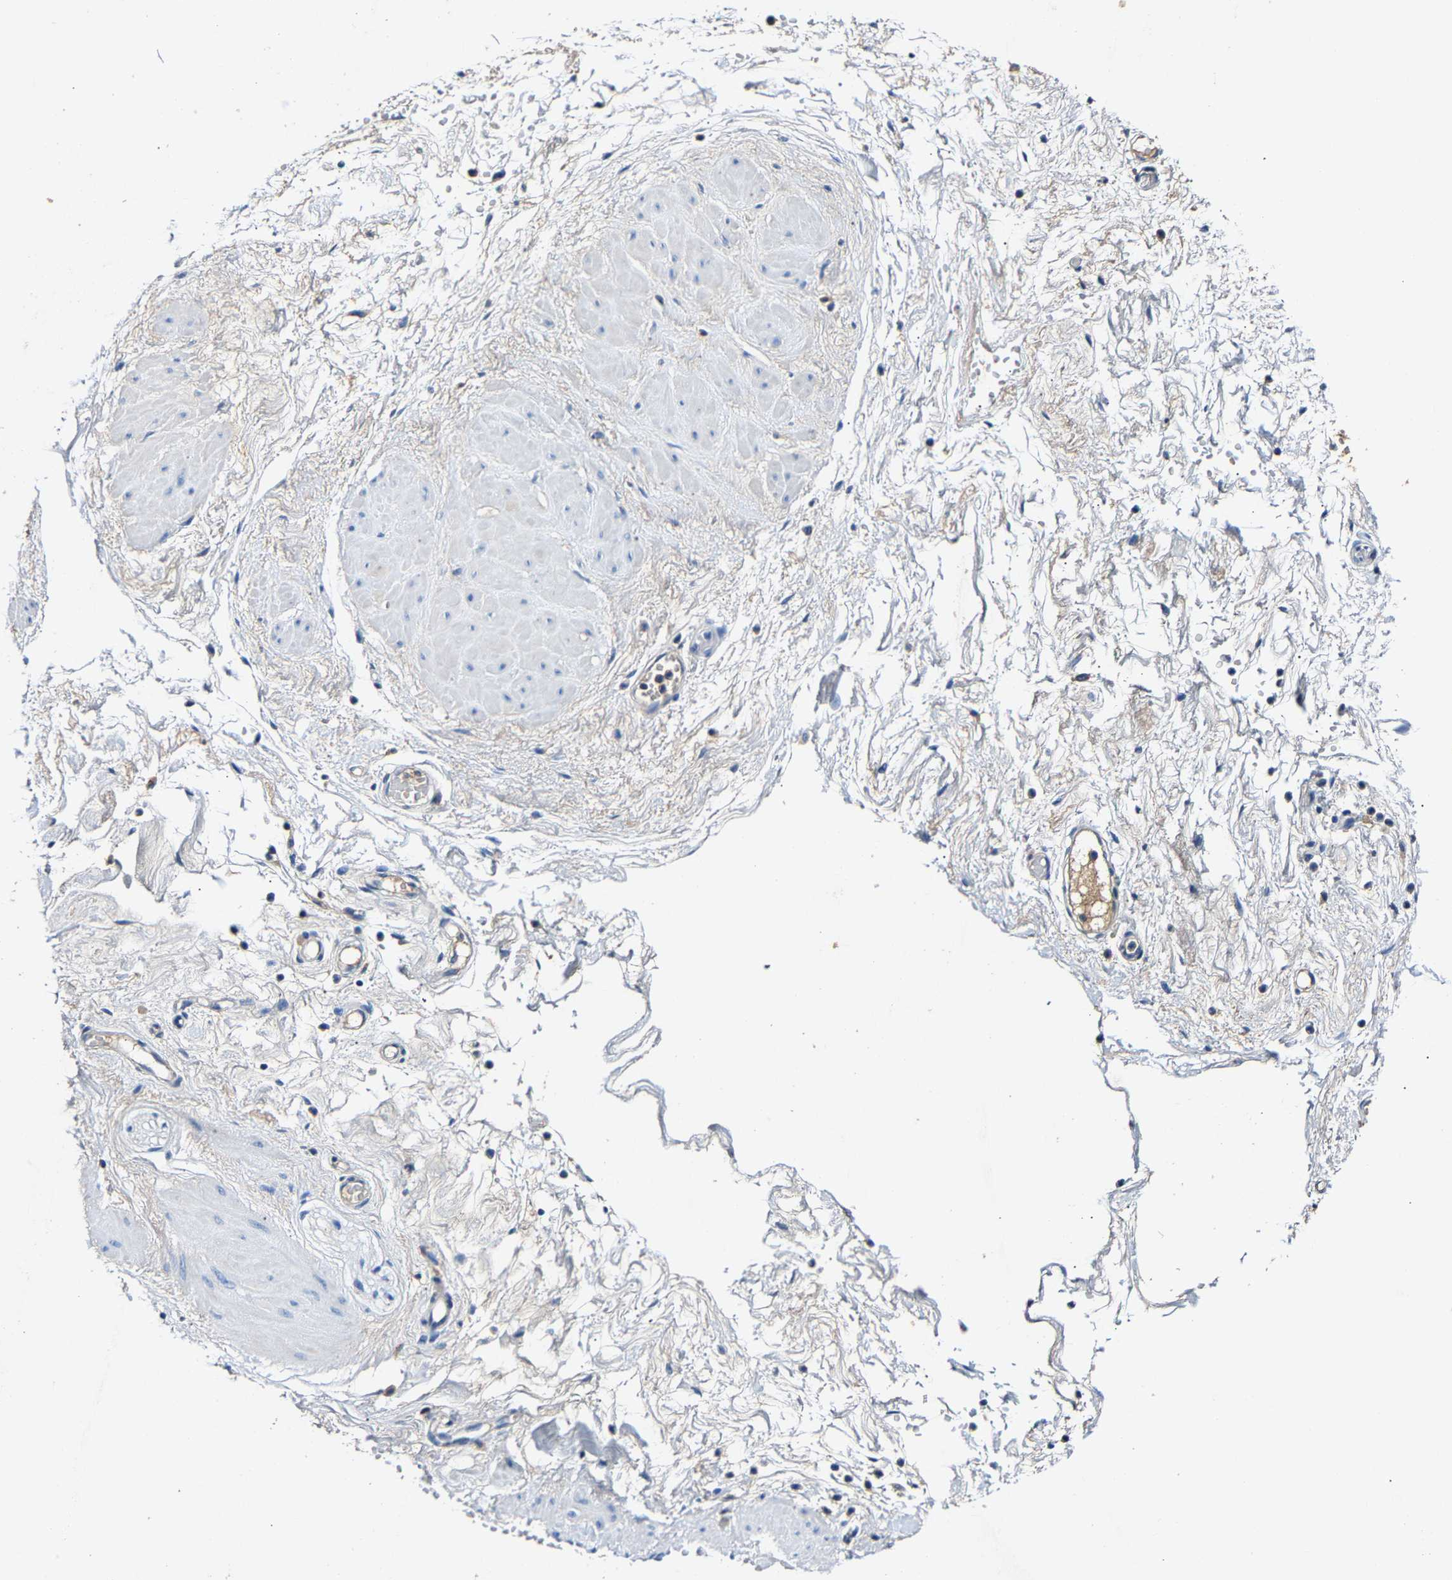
{"staining": {"intensity": "negative", "quantity": "none", "location": "none"}, "tissue": "adipose tissue", "cell_type": "Adipocytes", "image_type": "normal", "snomed": [{"axis": "morphology", "description": "Normal tissue, NOS"}, {"axis": "topography", "description": "Soft tissue"}, {"axis": "topography", "description": "Vascular tissue"}], "caption": "A high-resolution image shows immunohistochemistry staining of normal adipose tissue, which displays no significant staining in adipocytes.", "gene": "SLCO2B1", "patient": {"sex": "female", "age": 35}}